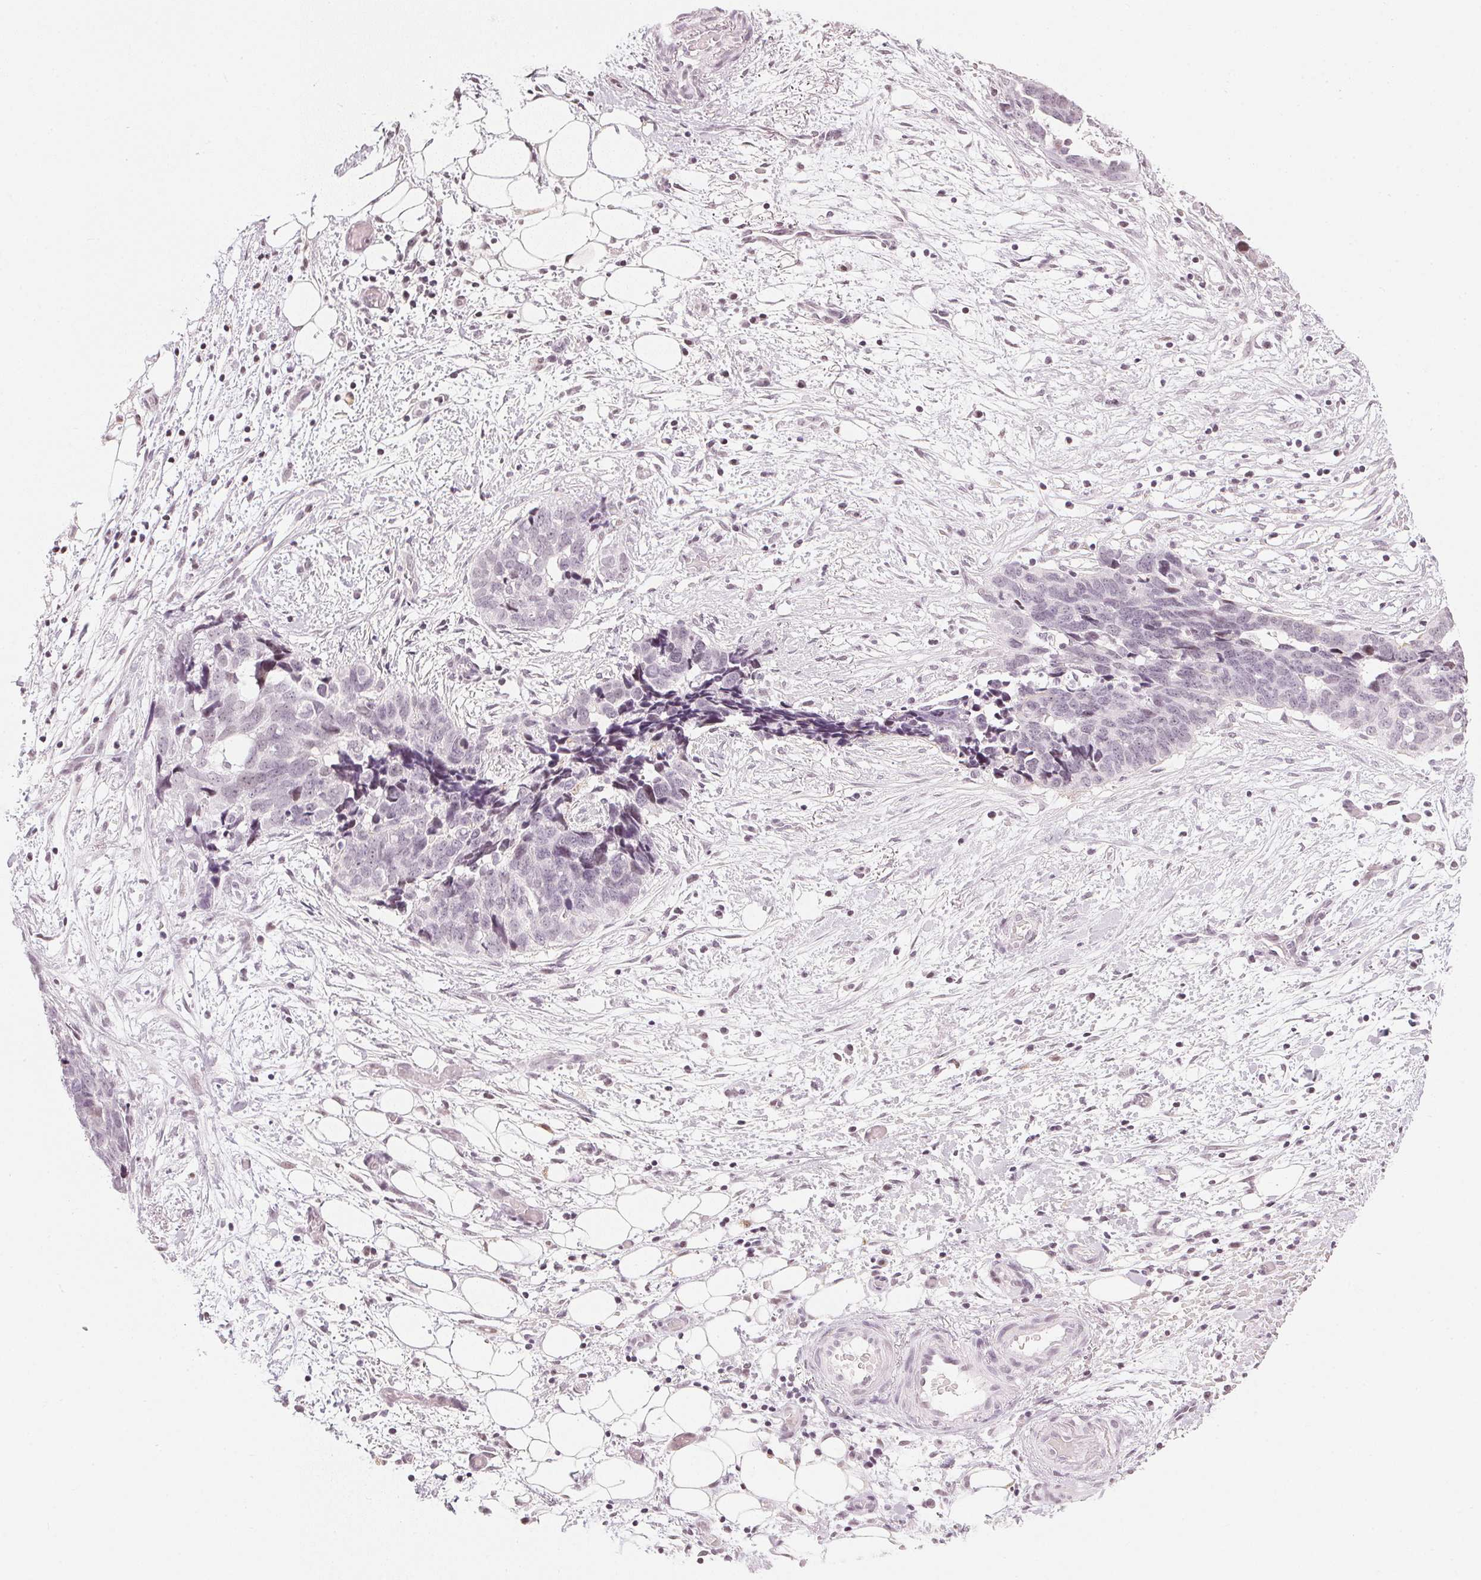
{"staining": {"intensity": "negative", "quantity": "none", "location": "none"}, "tissue": "ovarian cancer", "cell_type": "Tumor cells", "image_type": "cancer", "snomed": [{"axis": "morphology", "description": "Cystadenocarcinoma, serous, NOS"}, {"axis": "topography", "description": "Ovary"}], "caption": "The IHC micrograph has no significant expression in tumor cells of ovarian cancer (serous cystadenocarcinoma) tissue. Nuclei are stained in blue.", "gene": "DNAJC6", "patient": {"sex": "female", "age": 69}}